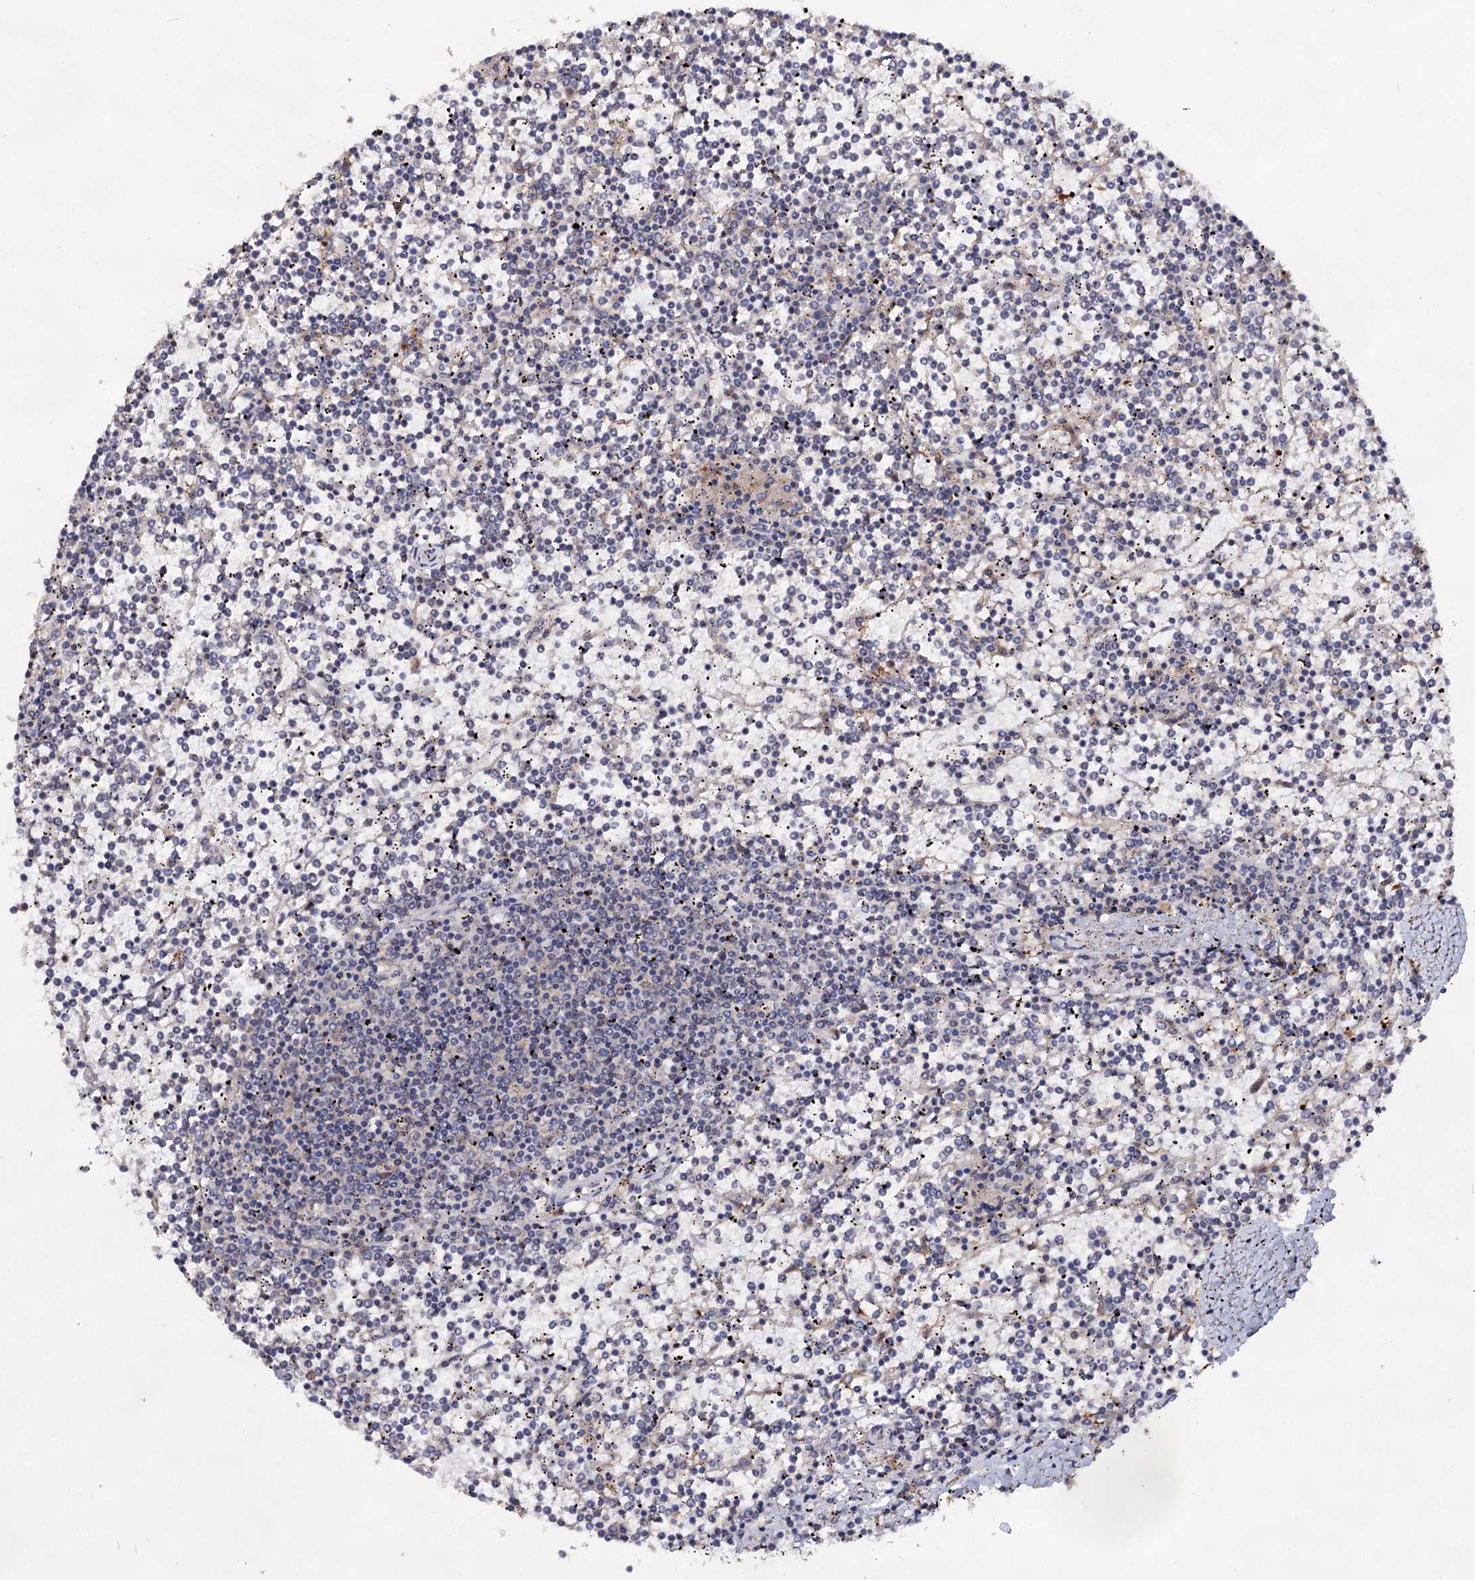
{"staining": {"intensity": "negative", "quantity": "none", "location": "none"}, "tissue": "lymphoma", "cell_type": "Tumor cells", "image_type": "cancer", "snomed": [{"axis": "morphology", "description": "Malignant lymphoma, non-Hodgkin's type, Low grade"}, {"axis": "topography", "description": "Spleen"}], "caption": "This is a histopathology image of immunohistochemistry (IHC) staining of lymphoma, which shows no staining in tumor cells.", "gene": "ACTR6", "patient": {"sex": "female", "age": 19}}